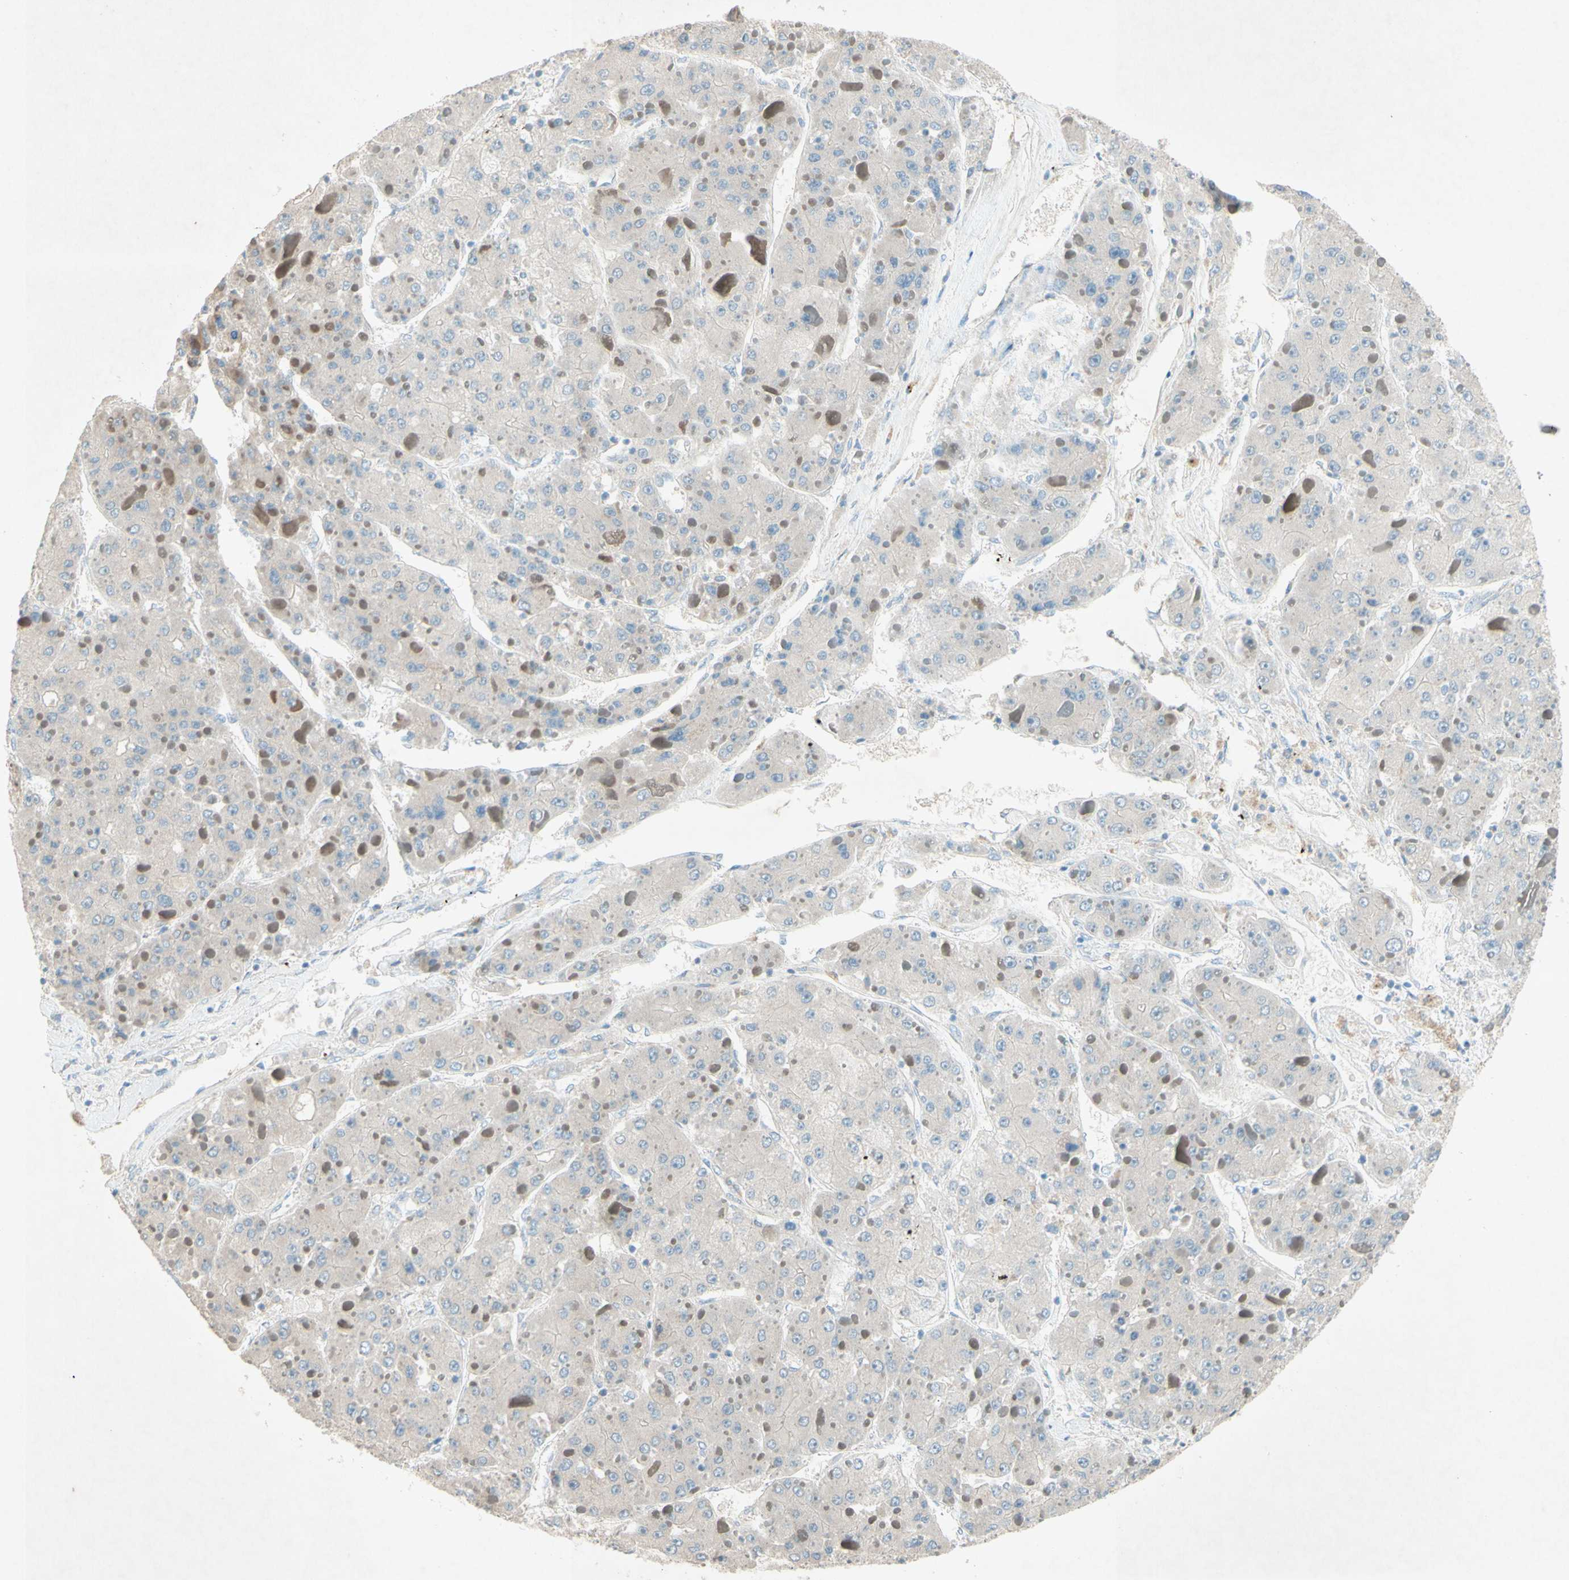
{"staining": {"intensity": "moderate", "quantity": "<25%", "location": "cytoplasmic/membranous"}, "tissue": "liver cancer", "cell_type": "Tumor cells", "image_type": "cancer", "snomed": [{"axis": "morphology", "description": "Carcinoma, Hepatocellular, NOS"}, {"axis": "topography", "description": "Liver"}], "caption": "Liver hepatocellular carcinoma stained for a protein shows moderate cytoplasmic/membranous positivity in tumor cells.", "gene": "IL2", "patient": {"sex": "female", "age": 73}}